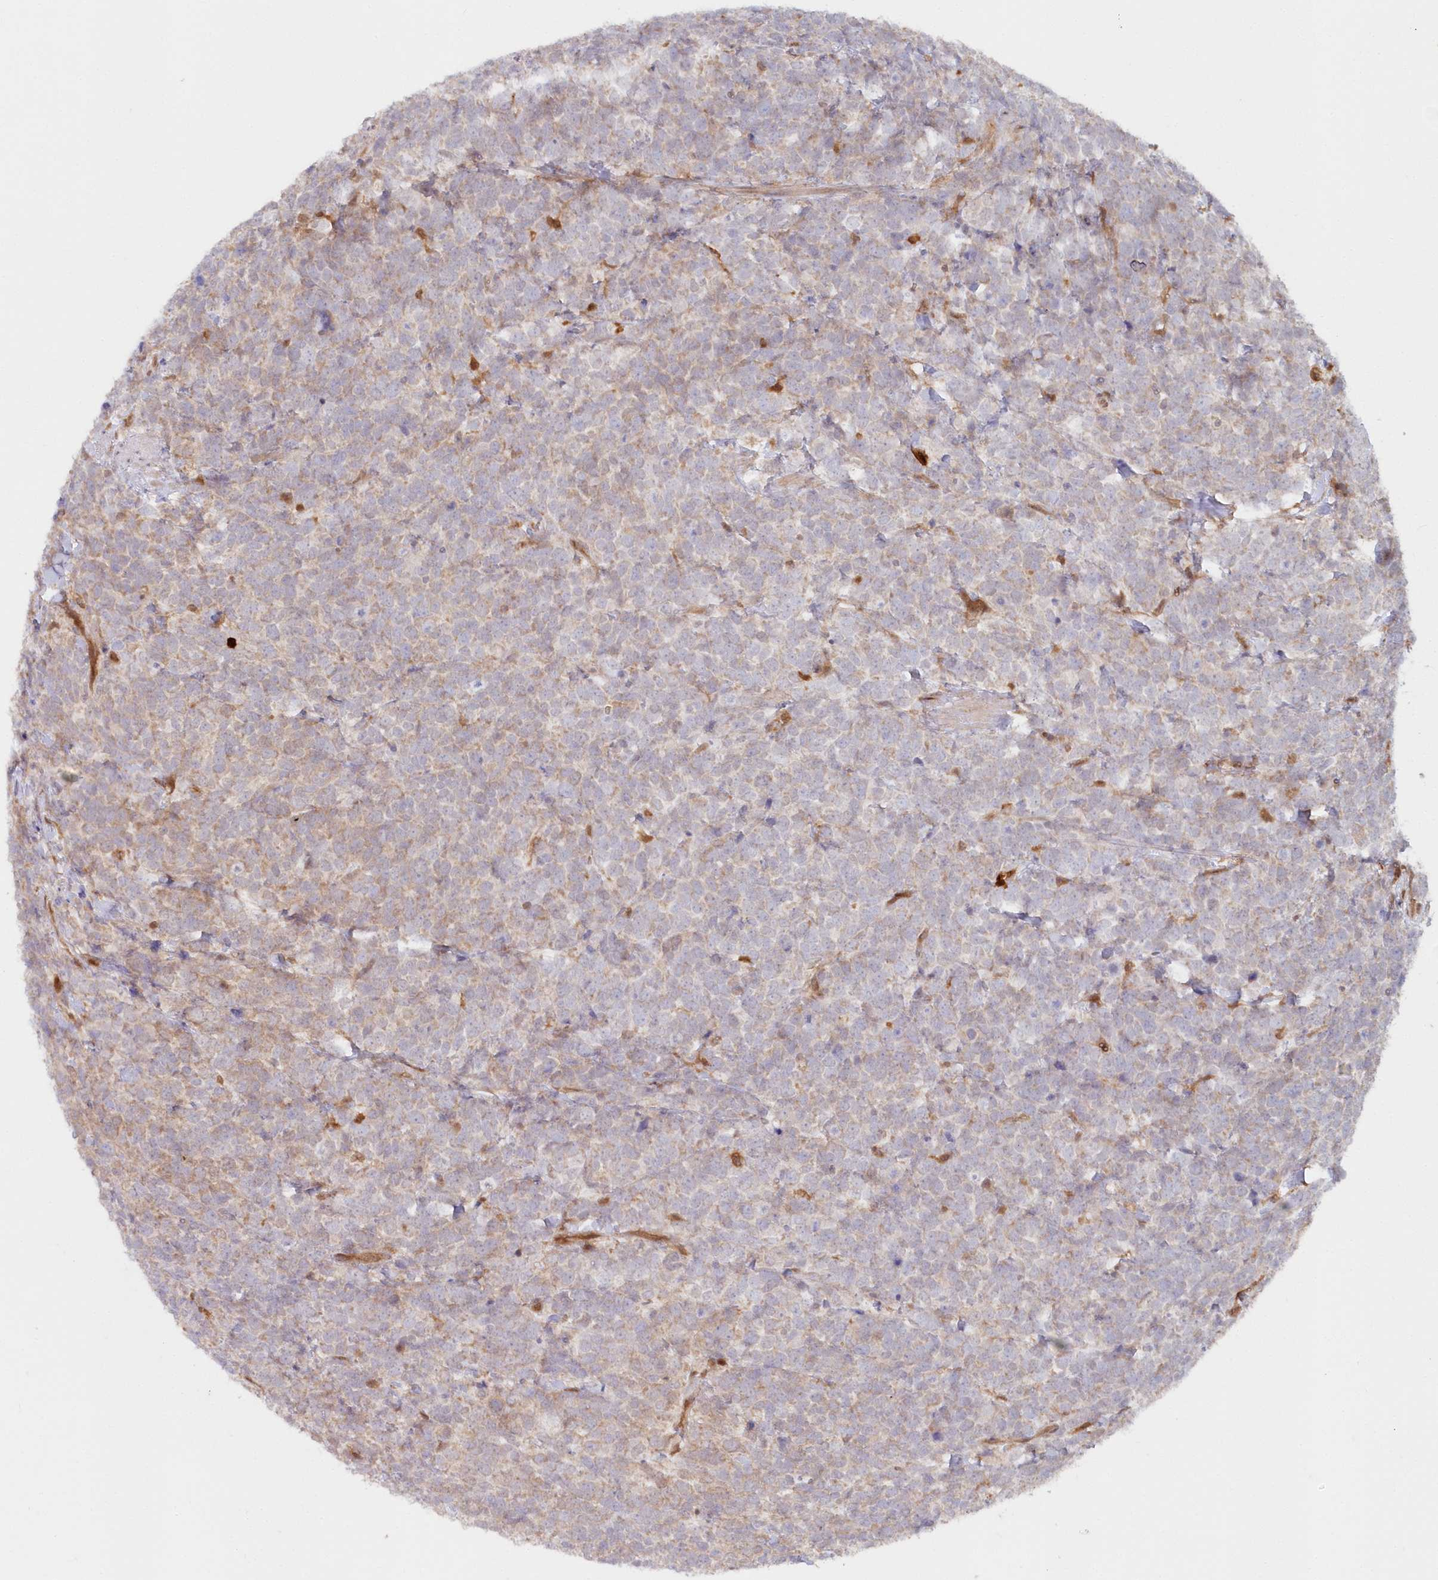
{"staining": {"intensity": "weak", "quantity": "<25%", "location": "cytoplasmic/membranous"}, "tissue": "urothelial cancer", "cell_type": "Tumor cells", "image_type": "cancer", "snomed": [{"axis": "morphology", "description": "Urothelial carcinoma, High grade"}, {"axis": "topography", "description": "Urinary bladder"}], "caption": "Immunohistochemistry (IHC) image of urothelial cancer stained for a protein (brown), which reveals no expression in tumor cells.", "gene": "GBE1", "patient": {"sex": "female", "age": 82}}